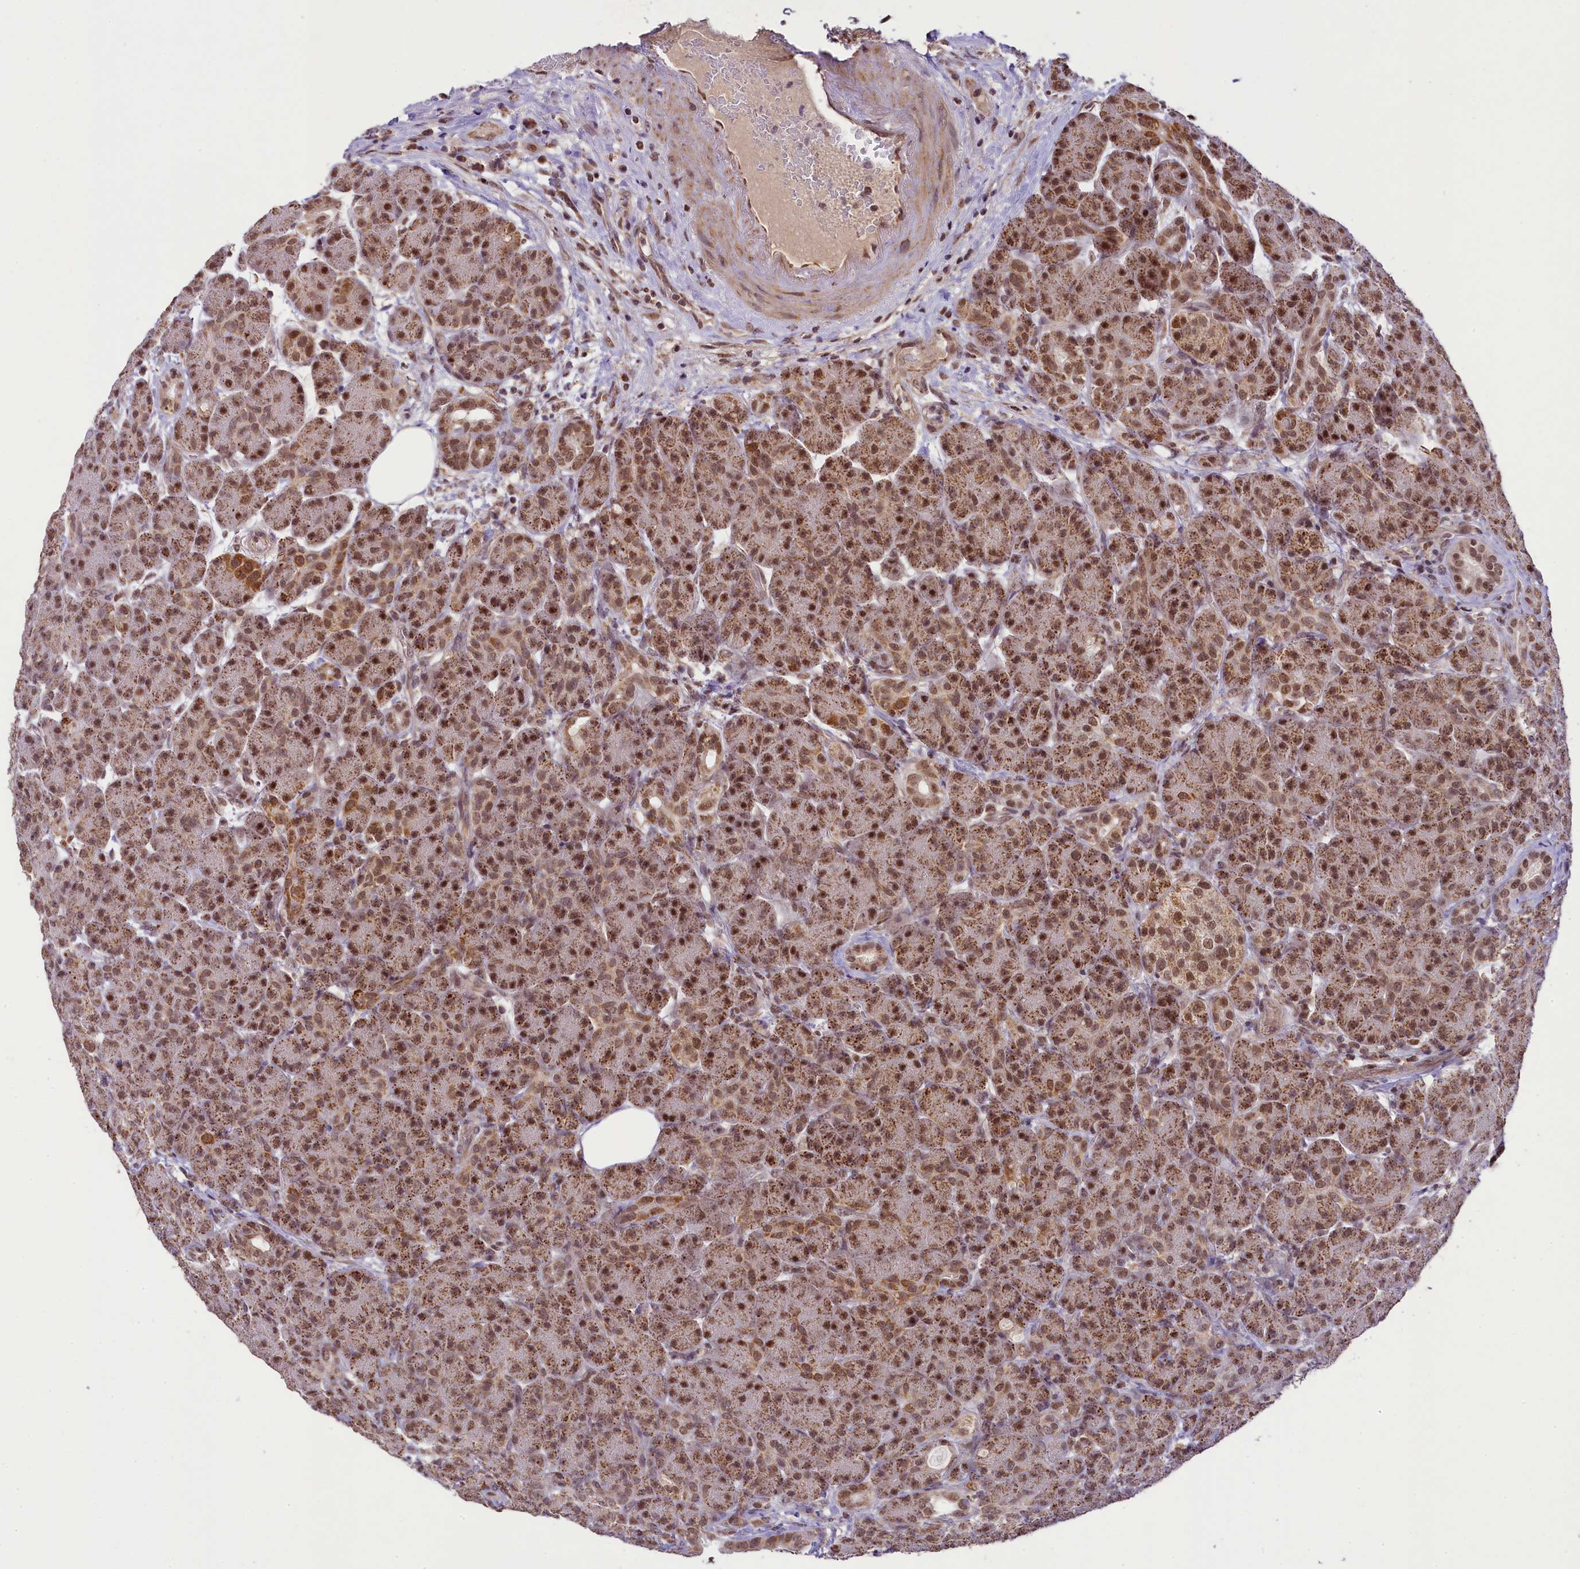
{"staining": {"intensity": "moderate", "quantity": ">75%", "location": "cytoplasmic/membranous,nuclear"}, "tissue": "pancreas", "cell_type": "Exocrine glandular cells", "image_type": "normal", "snomed": [{"axis": "morphology", "description": "Normal tissue, NOS"}, {"axis": "topography", "description": "Pancreas"}], "caption": "The immunohistochemical stain labels moderate cytoplasmic/membranous,nuclear positivity in exocrine glandular cells of unremarkable pancreas. (DAB (3,3'-diaminobenzidine) IHC with brightfield microscopy, high magnification).", "gene": "PAF1", "patient": {"sex": "male", "age": 63}}